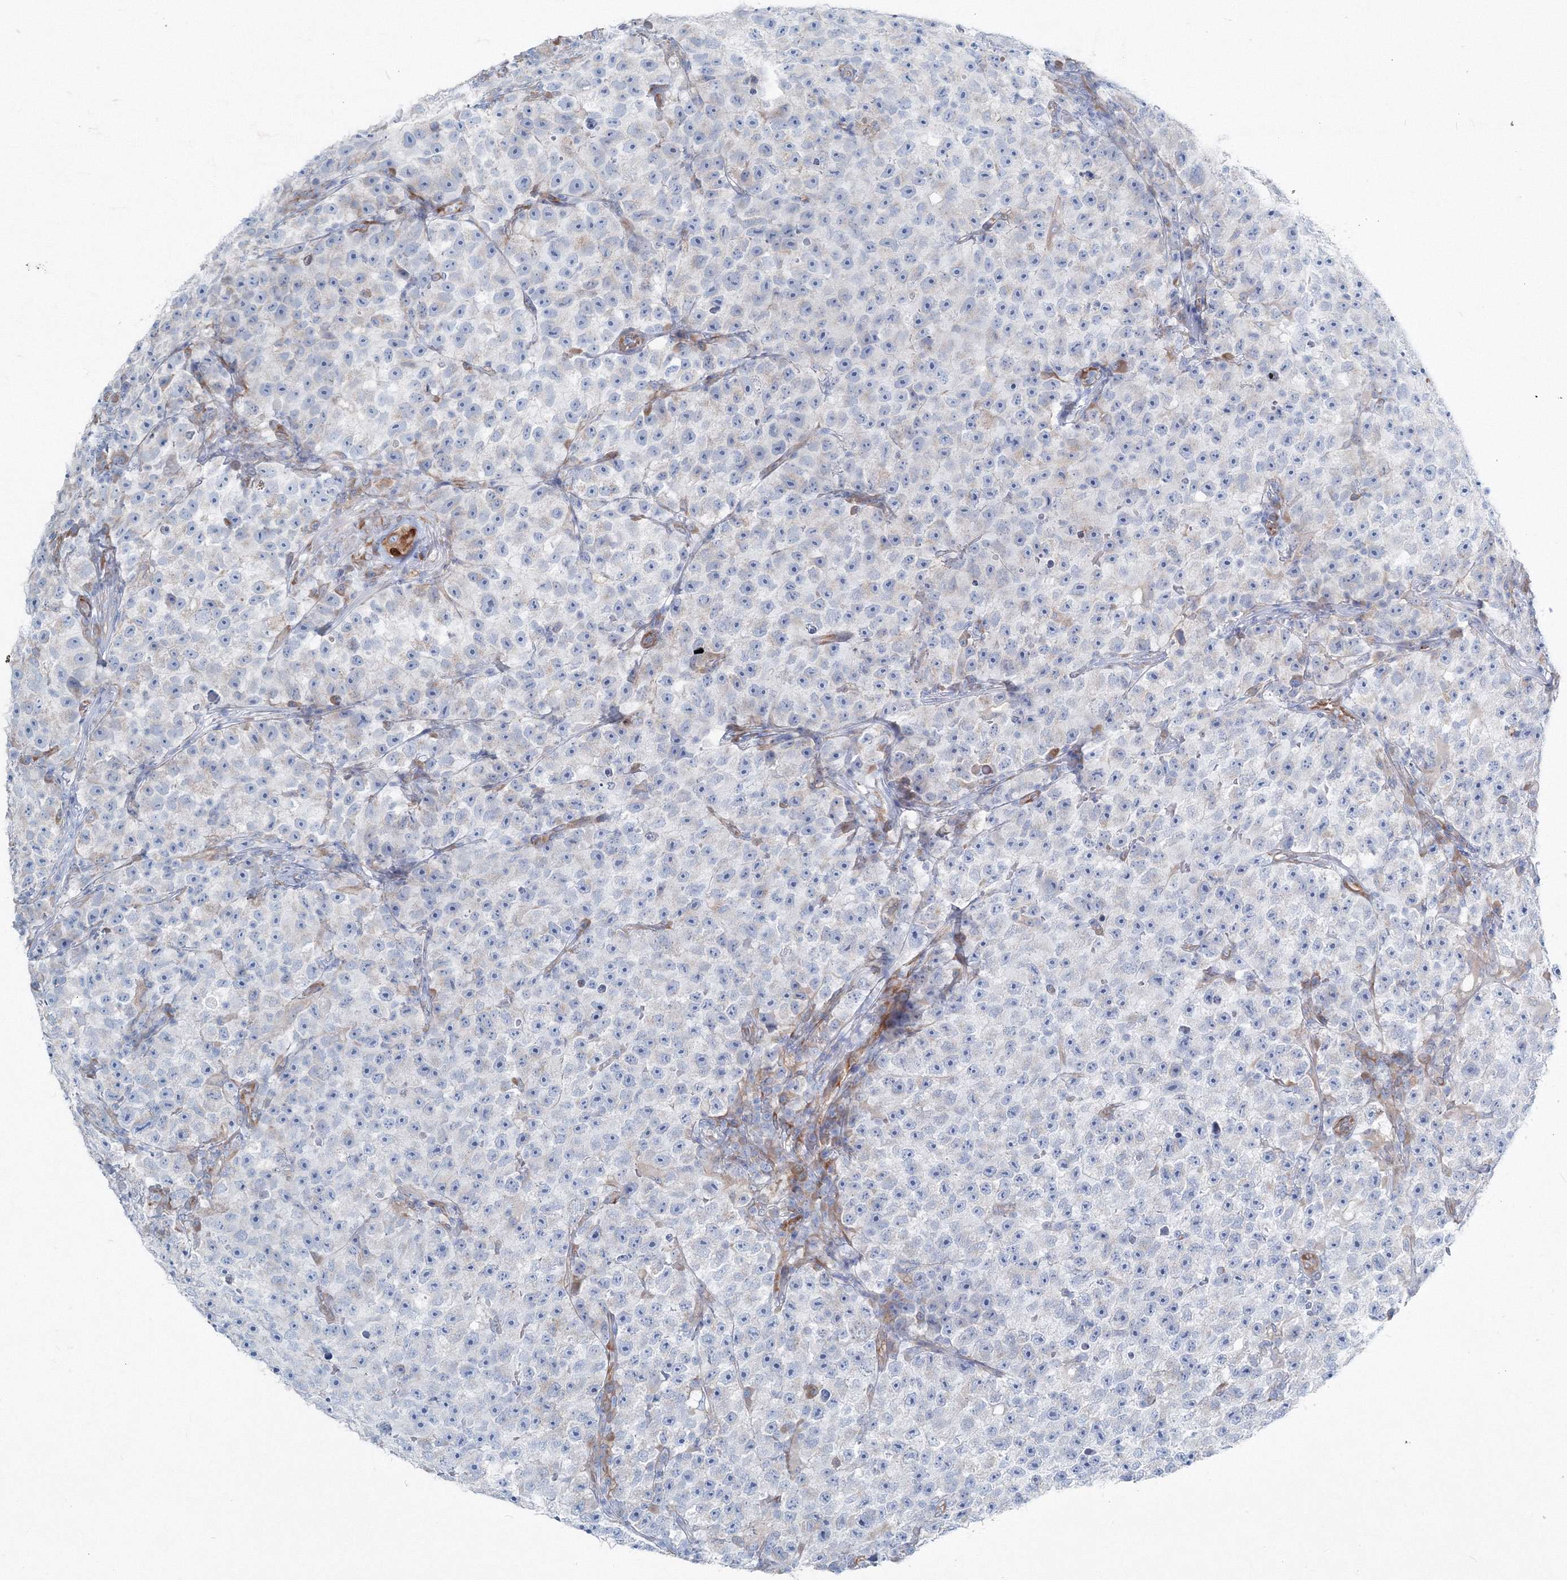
{"staining": {"intensity": "negative", "quantity": "none", "location": "none"}, "tissue": "testis cancer", "cell_type": "Tumor cells", "image_type": "cancer", "snomed": [{"axis": "morphology", "description": "Seminoma, NOS"}, {"axis": "topography", "description": "Testis"}], "caption": "Tumor cells are negative for protein expression in human seminoma (testis). Brightfield microscopy of immunohistochemistry stained with DAB (brown) and hematoxylin (blue), captured at high magnification.", "gene": "RCN1", "patient": {"sex": "male", "age": 22}}